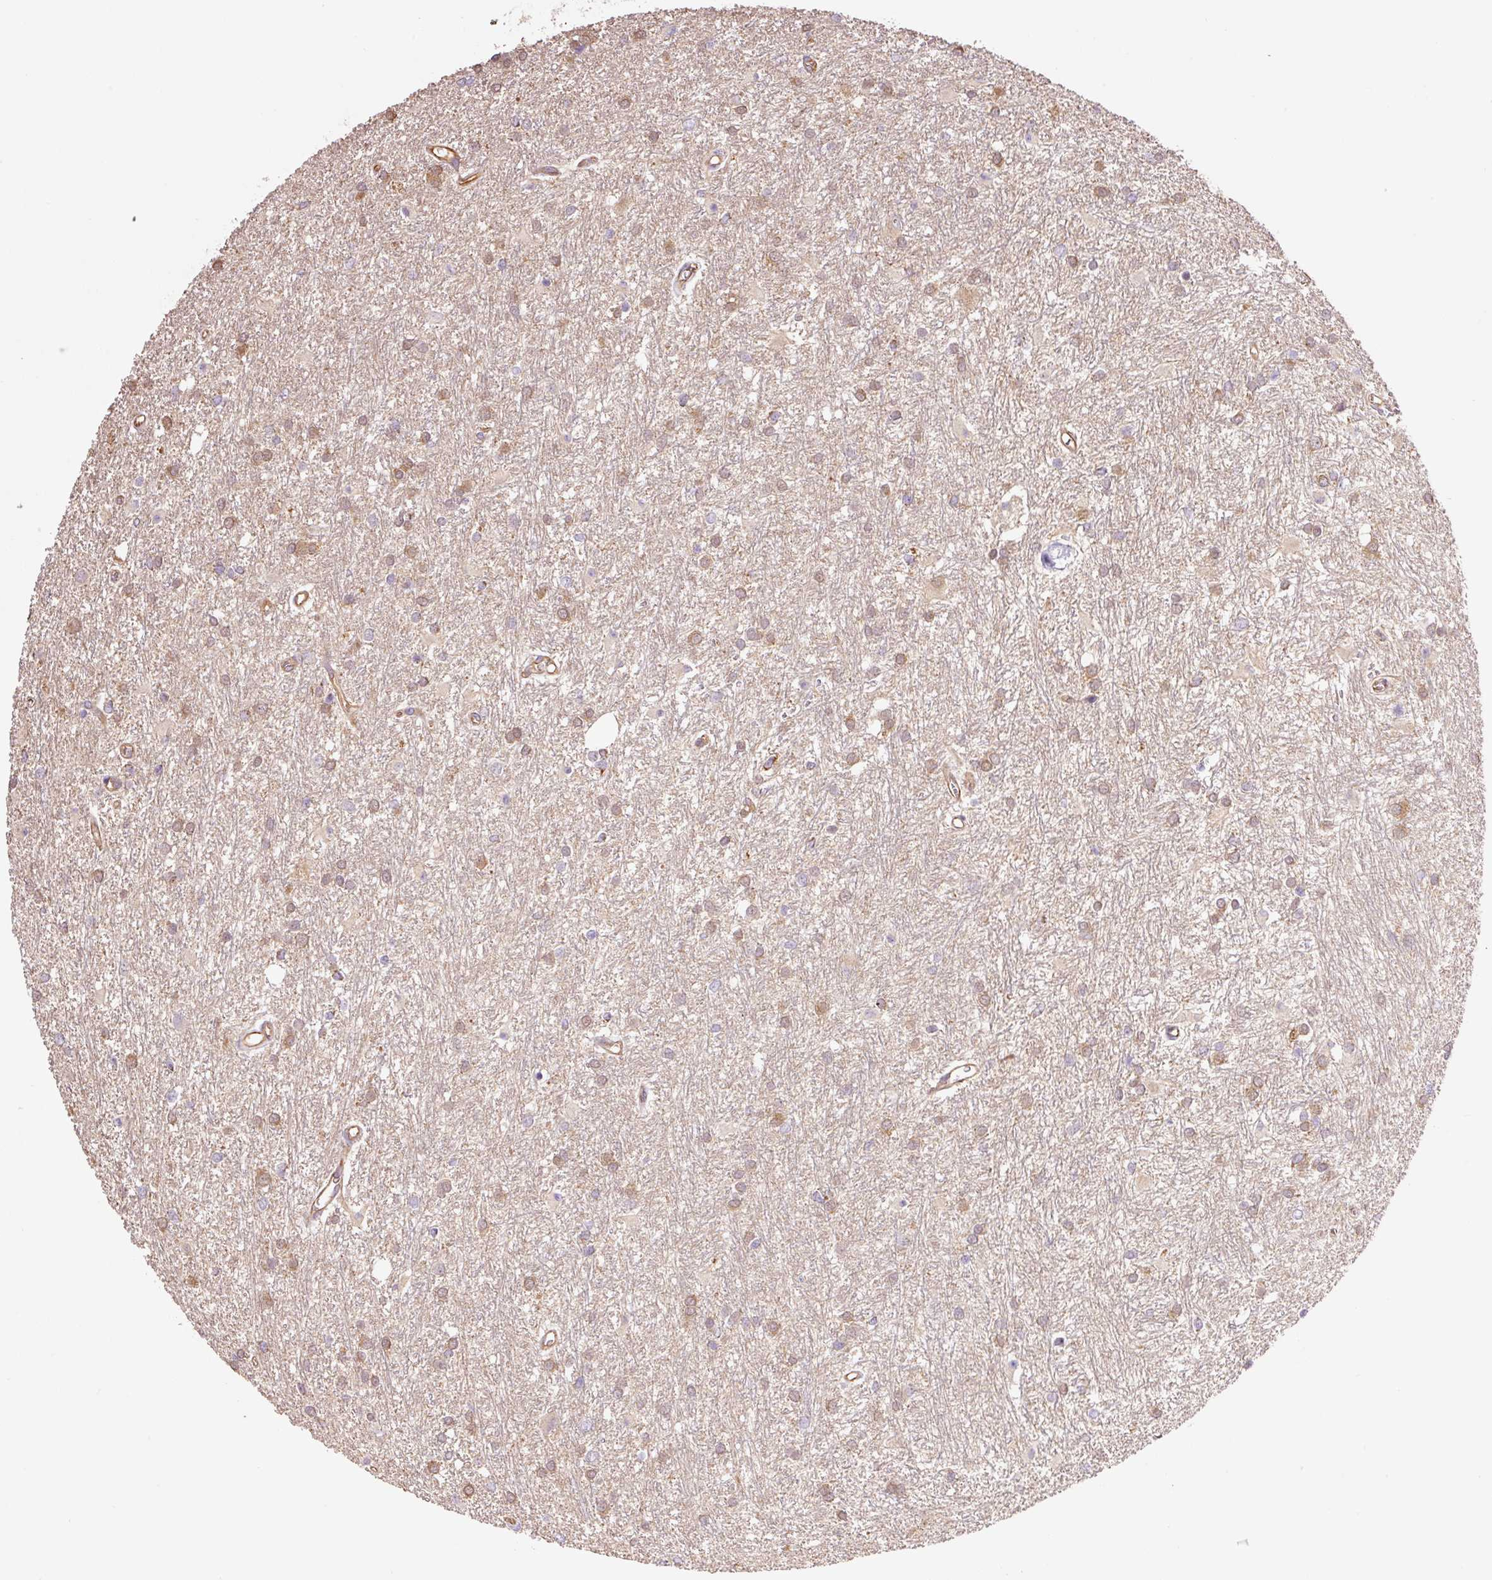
{"staining": {"intensity": "moderate", "quantity": ">75%", "location": "cytoplasmic/membranous"}, "tissue": "glioma", "cell_type": "Tumor cells", "image_type": "cancer", "snomed": [{"axis": "morphology", "description": "Glioma, malignant, High grade"}, {"axis": "topography", "description": "Brain"}], "caption": "IHC image of neoplastic tissue: human glioma stained using IHC reveals medium levels of moderate protein expression localized specifically in the cytoplasmic/membranous of tumor cells, appearing as a cytoplasmic/membranous brown color.", "gene": "PCK2", "patient": {"sex": "female", "age": 50}}